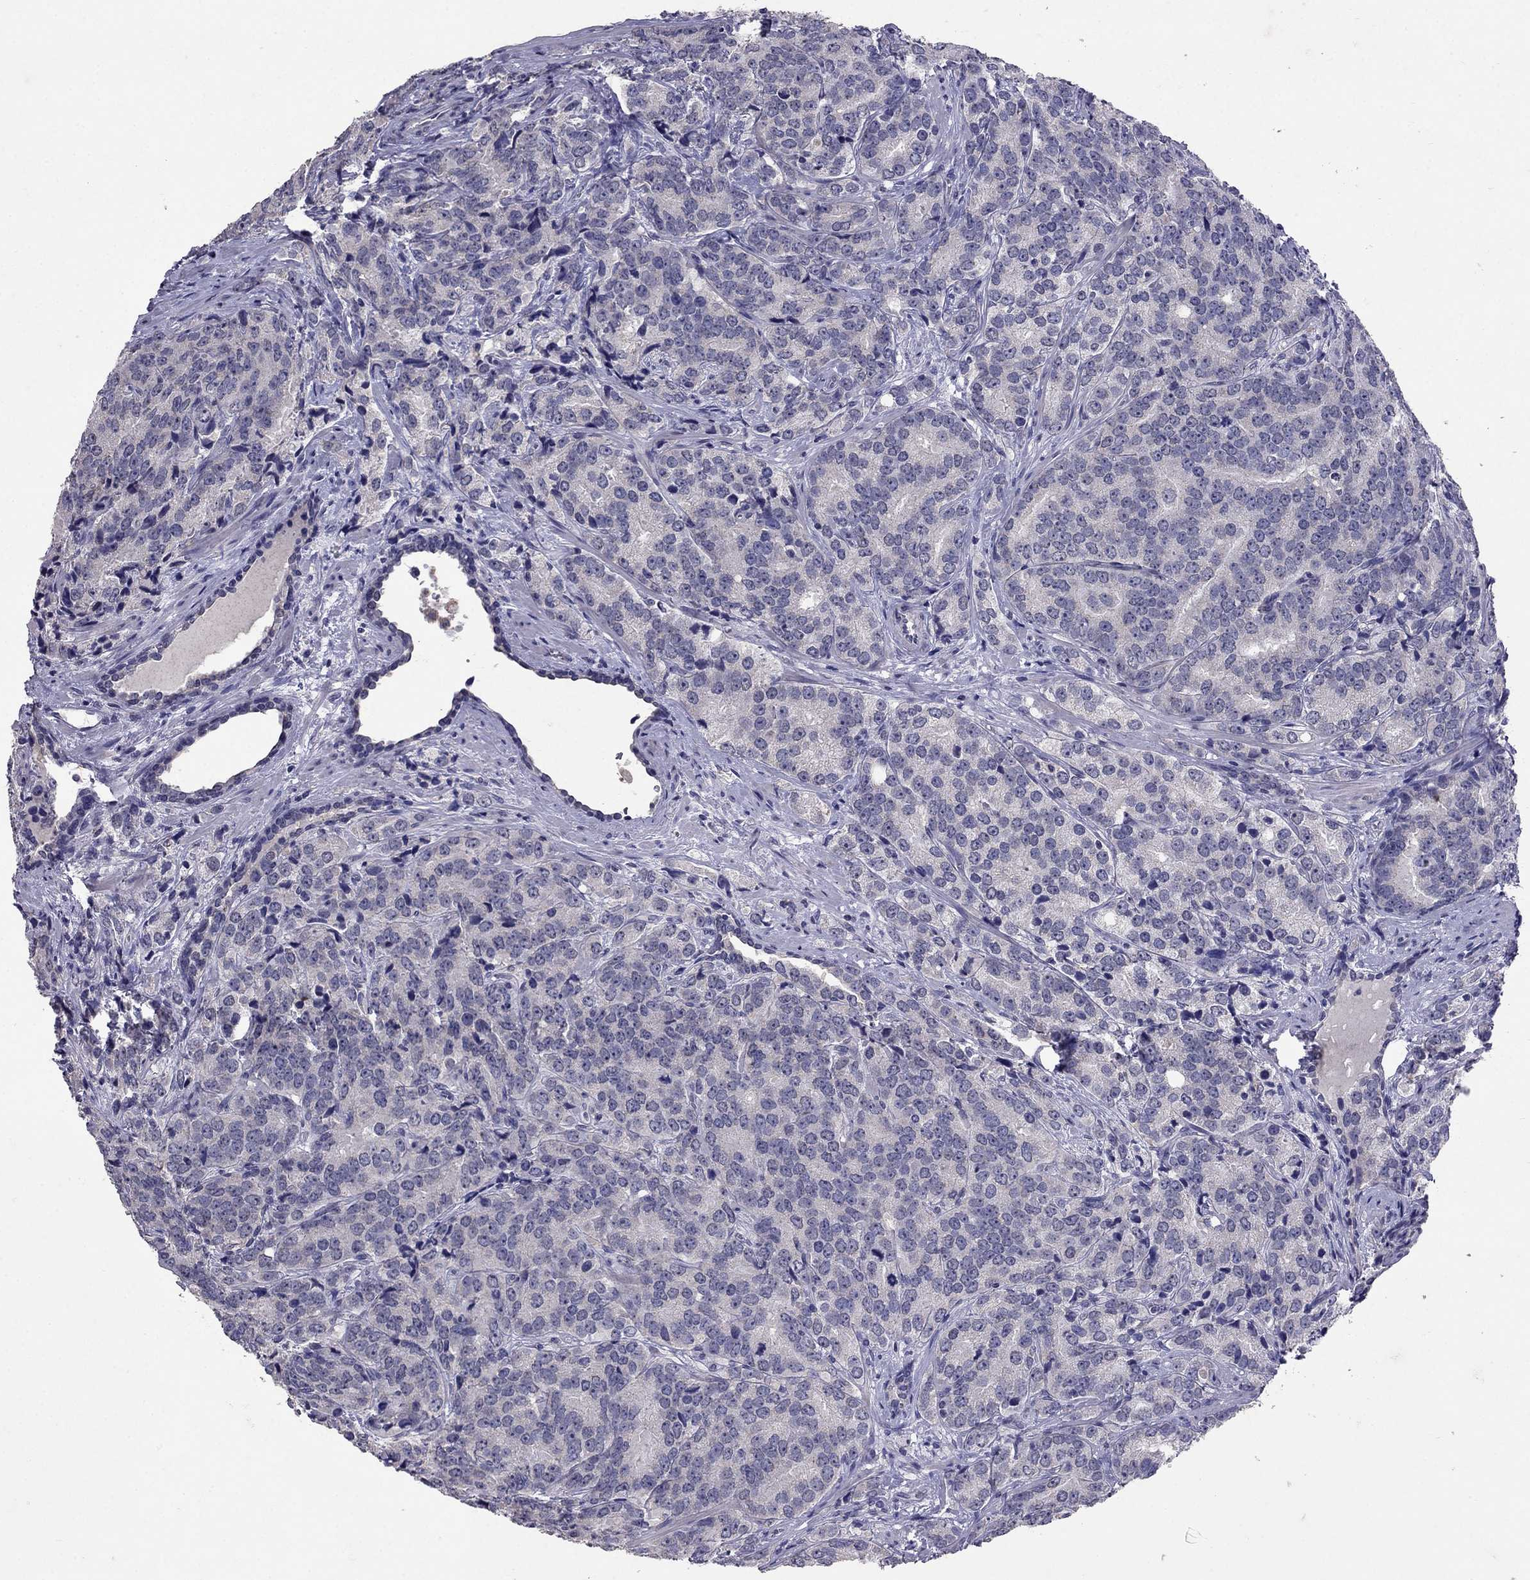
{"staining": {"intensity": "negative", "quantity": "none", "location": "none"}, "tissue": "prostate cancer", "cell_type": "Tumor cells", "image_type": "cancer", "snomed": [{"axis": "morphology", "description": "Adenocarcinoma, NOS"}, {"axis": "topography", "description": "Prostate"}], "caption": "Prostate adenocarcinoma stained for a protein using immunohistochemistry shows no expression tumor cells.", "gene": "FST", "patient": {"sex": "male", "age": 71}}